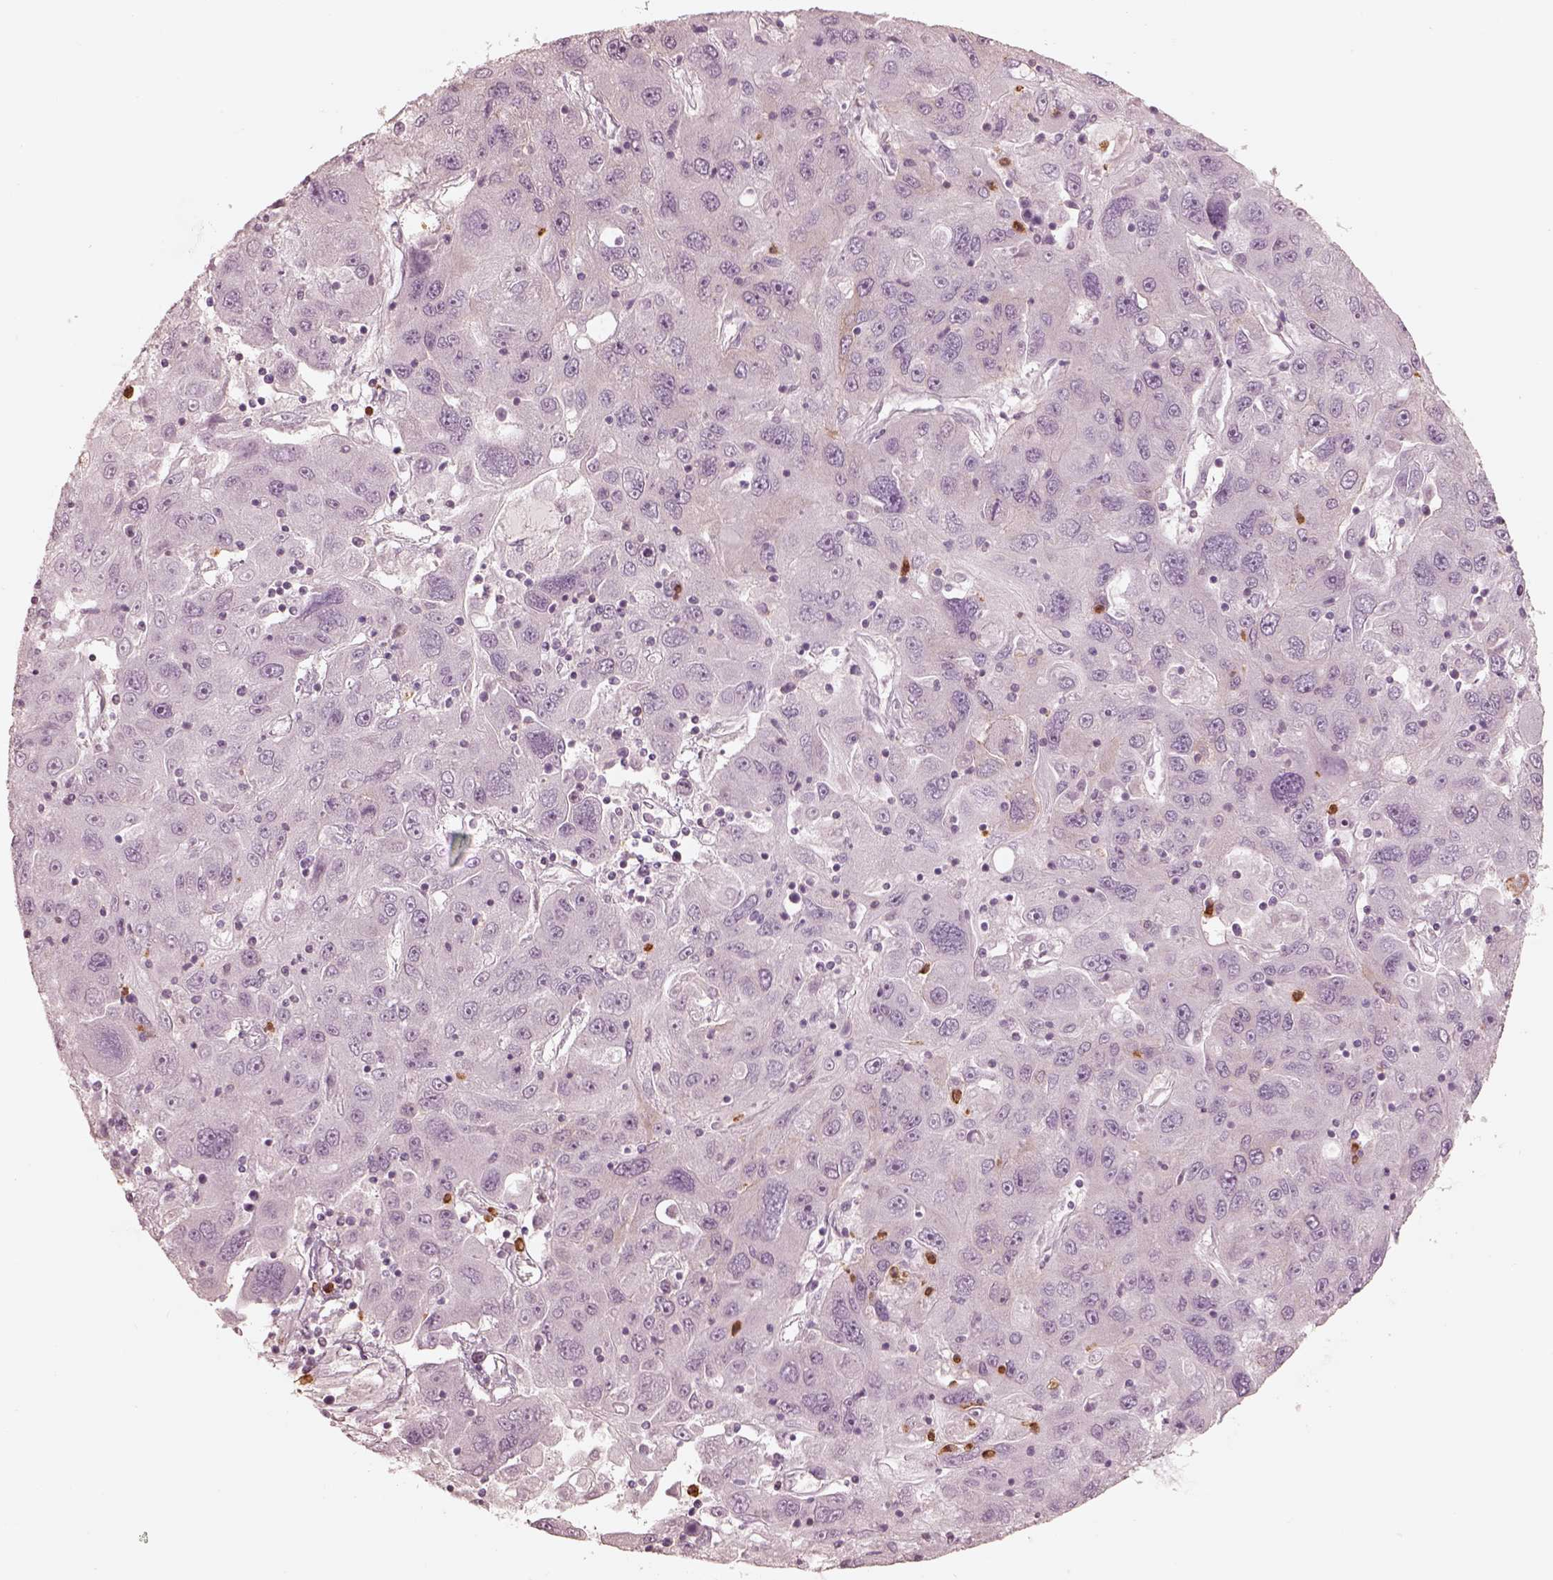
{"staining": {"intensity": "negative", "quantity": "none", "location": "none"}, "tissue": "stomach cancer", "cell_type": "Tumor cells", "image_type": "cancer", "snomed": [{"axis": "morphology", "description": "Adenocarcinoma, NOS"}, {"axis": "topography", "description": "Stomach"}], "caption": "IHC image of human stomach adenocarcinoma stained for a protein (brown), which displays no positivity in tumor cells. (DAB (3,3'-diaminobenzidine) IHC visualized using brightfield microscopy, high magnification).", "gene": "GPRIN1", "patient": {"sex": "male", "age": 56}}